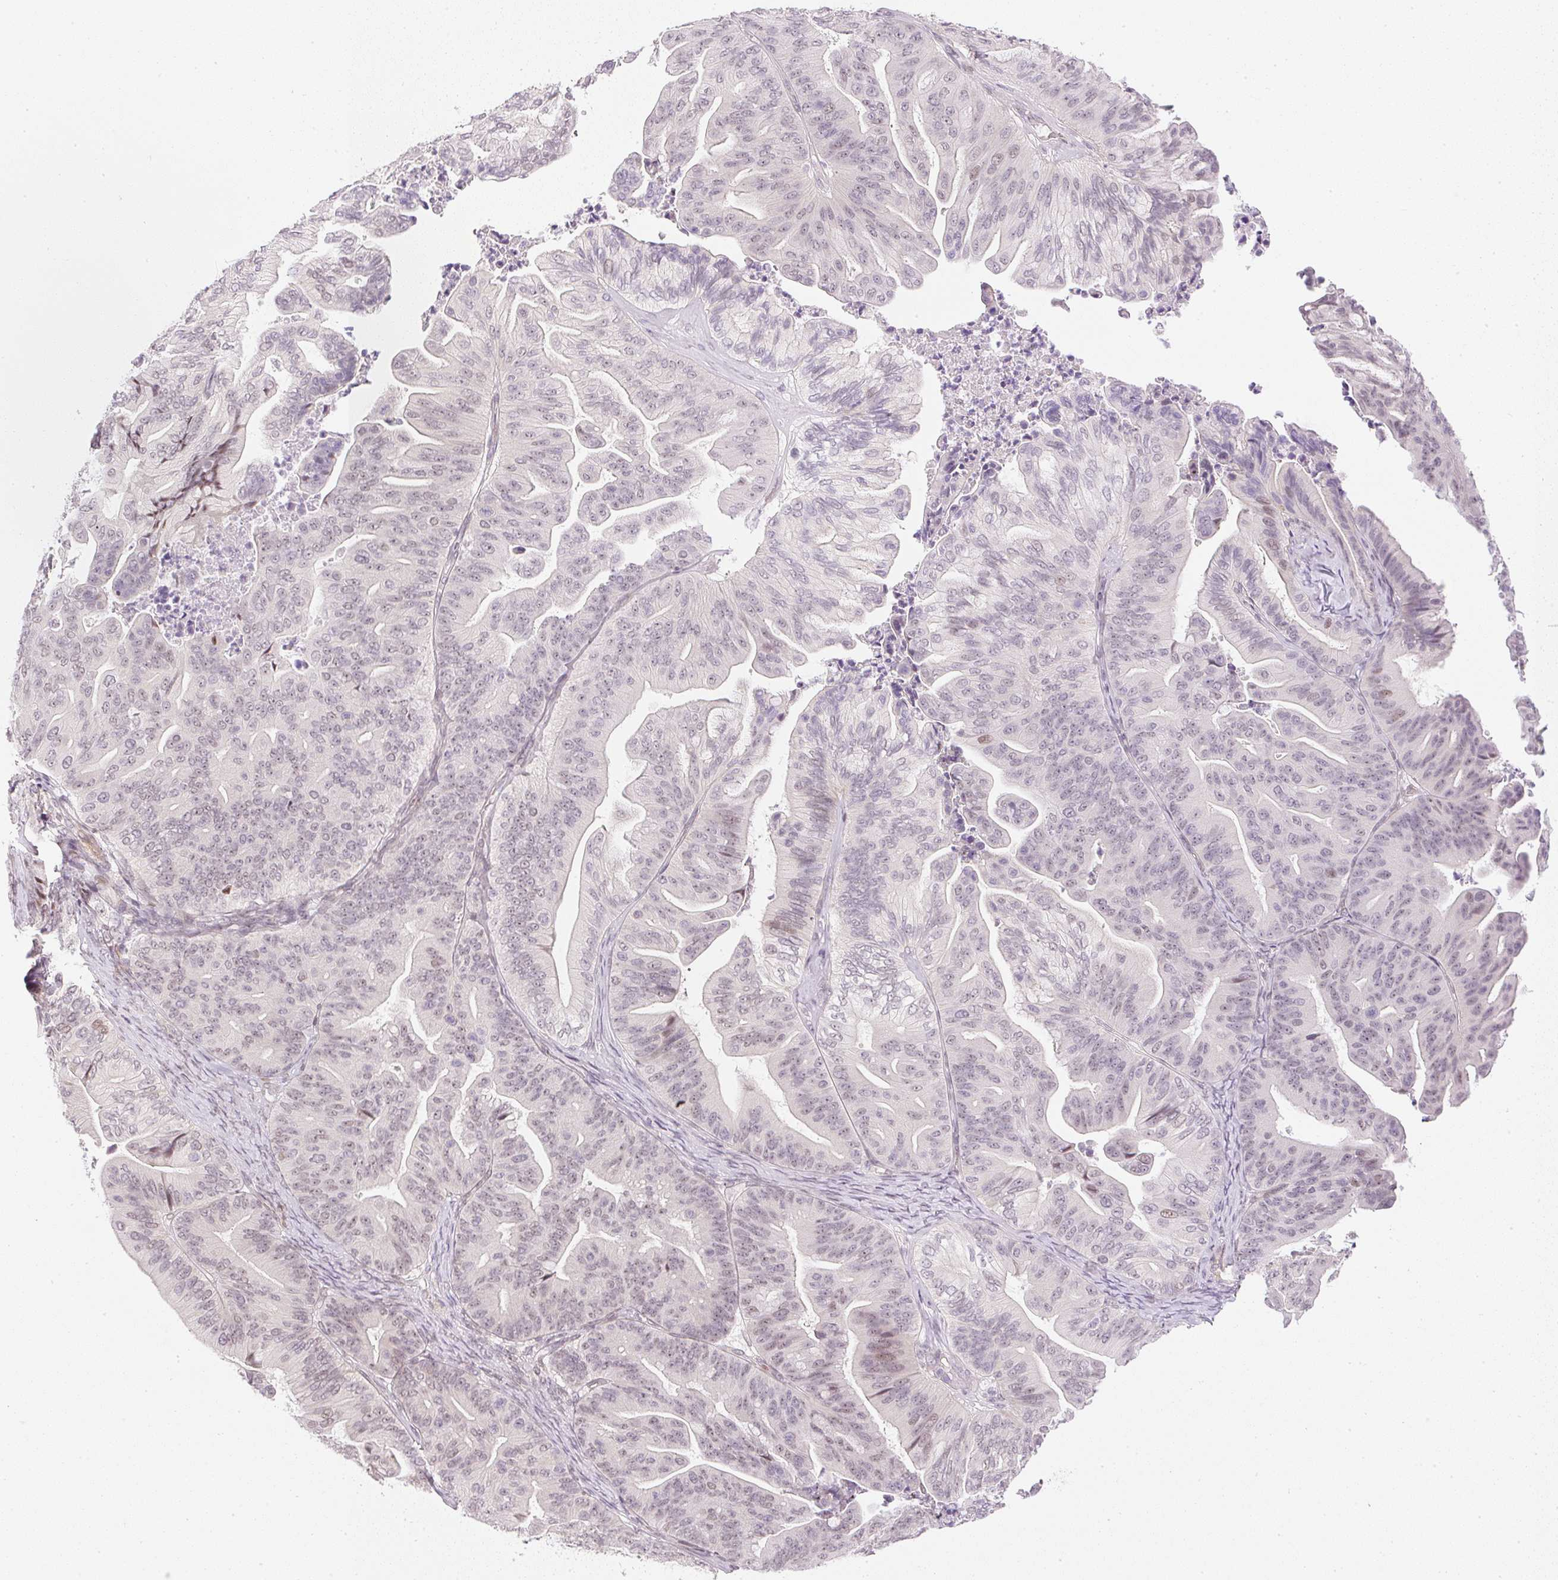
{"staining": {"intensity": "weak", "quantity": "25%-75%", "location": "nuclear"}, "tissue": "ovarian cancer", "cell_type": "Tumor cells", "image_type": "cancer", "snomed": [{"axis": "morphology", "description": "Cystadenocarcinoma, mucinous, NOS"}, {"axis": "topography", "description": "Ovary"}], "caption": "Immunohistochemistry (IHC) photomicrograph of ovarian cancer (mucinous cystadenocarcinoma) stained for a protein (brown), which shows low levels of weak nuclear staining in approximately 25%-75% of tumor cells.", "gene": "DPPA4", "patient": {"sex": "female", "age": 67}}